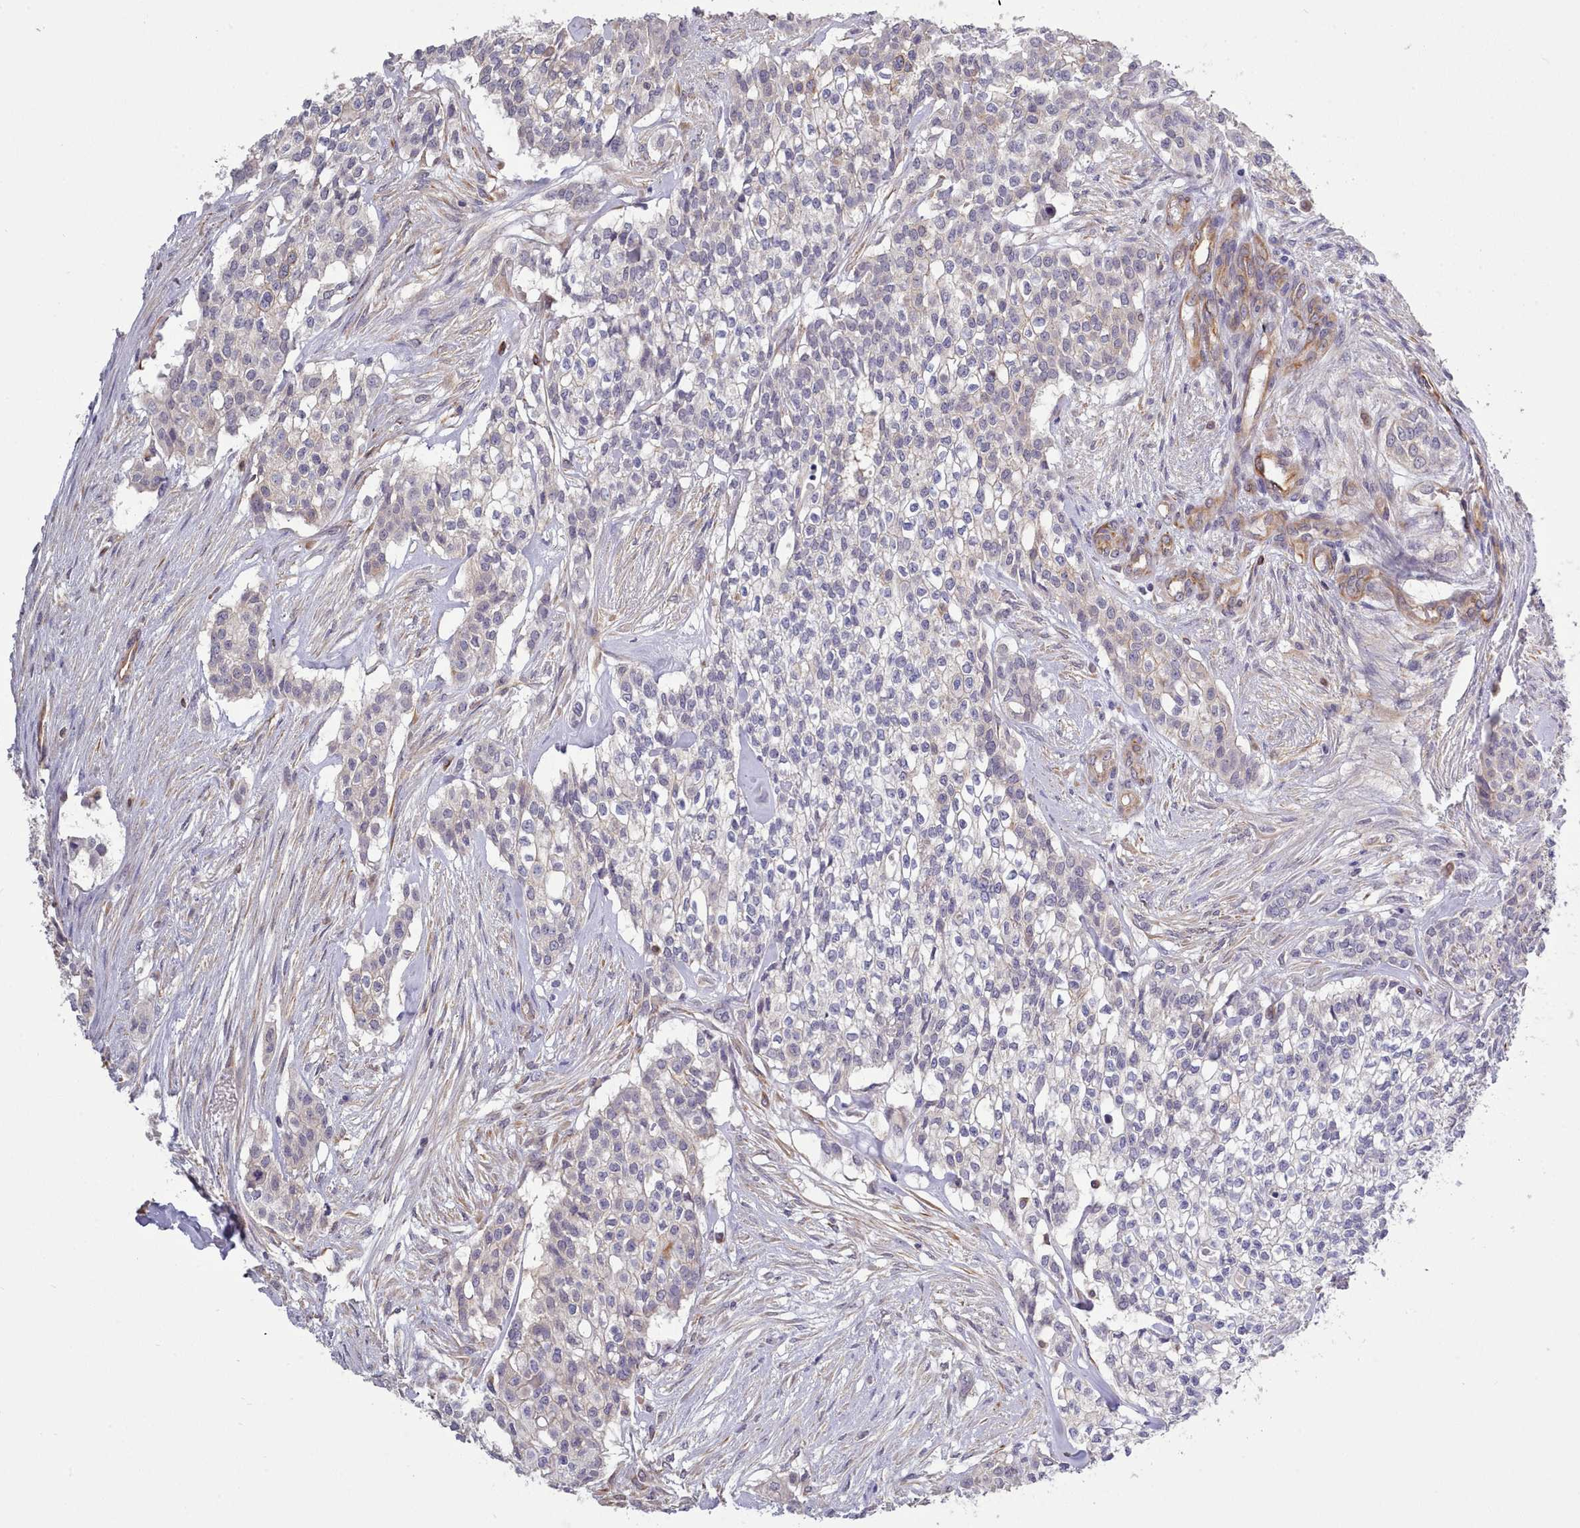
{"staining": {"intensity": "negative", "quantity": "none", "location": "none"}, "tissue": "head and neck cancer", "cell_type": "Tumor cells", "image_type": "cancer", "snomed": [{"axis": "morphology", "description": "Adenocarcinoma, NOS"}, {"axis": "topography", "description": "Head-Neck"}], "caption": "High magnification brightfield microscopy of head and neck cancer (adenocarcinoma) stained with DAB (3,3'-diaminobenzidine) (brown) and counterstained with hematoxylin (blue): tumor cells show no significant staining. (DAB (3,3'-diaminobenzidine) IHC, high magnification).", "gene": "ZC3H13", "patient": {"sex": "male", "age": 81}}